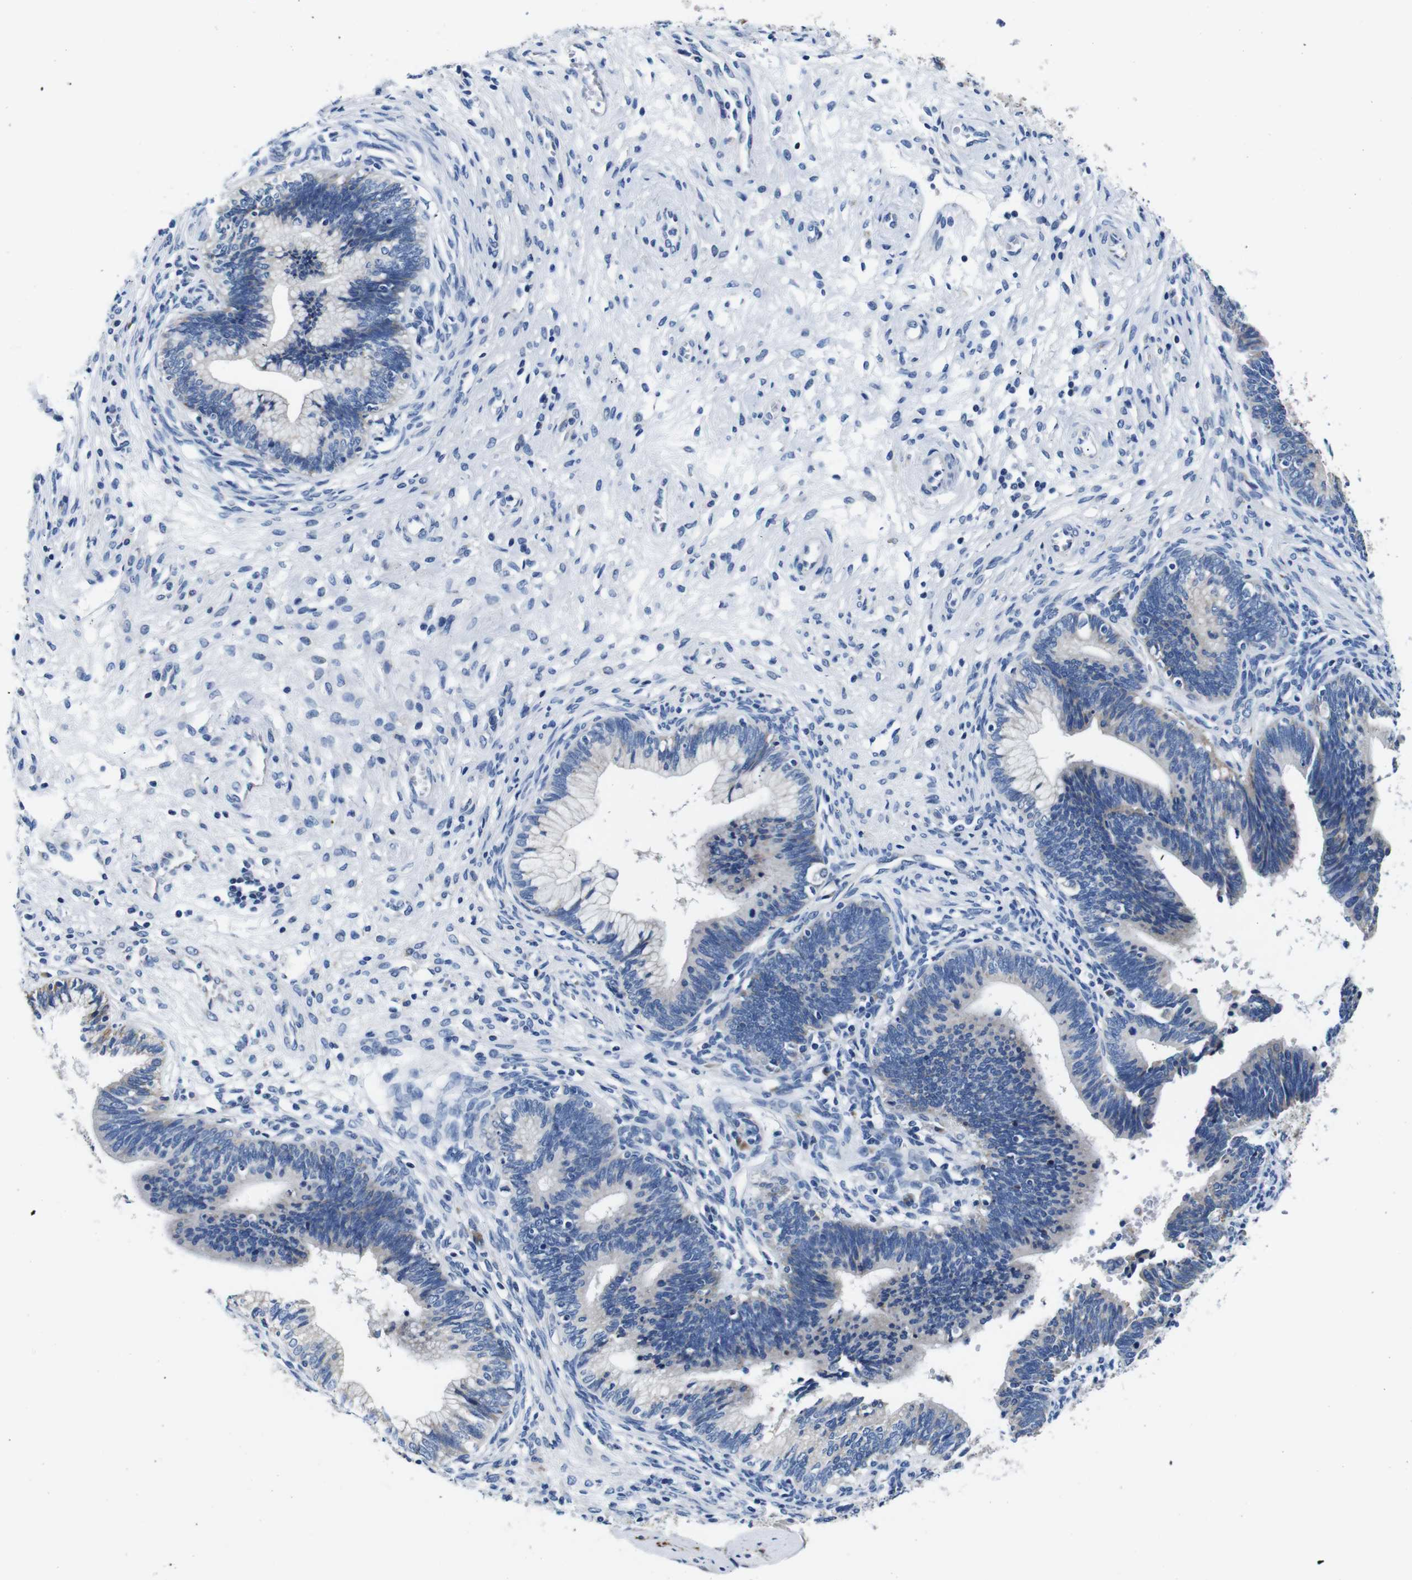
{"staining": {"intensity": "negative", "quantity": "none", "location": "none"}, "tissue": "cervical cancer", "cell_type": "Tumor cells", "image_type": "cancer", "snomed": [{"axis": "morphology", "description": "Adenocarcinoma, NOS"}, {"axis": "topography", "description": "Cervix"}], "caption": "Adenocarcinoma (cervical) was stained to show a protein in brown. There is no significant positivity in tumor cells.", "gene": "SNX19", "patient": {"sex": "female", "age": 44}}